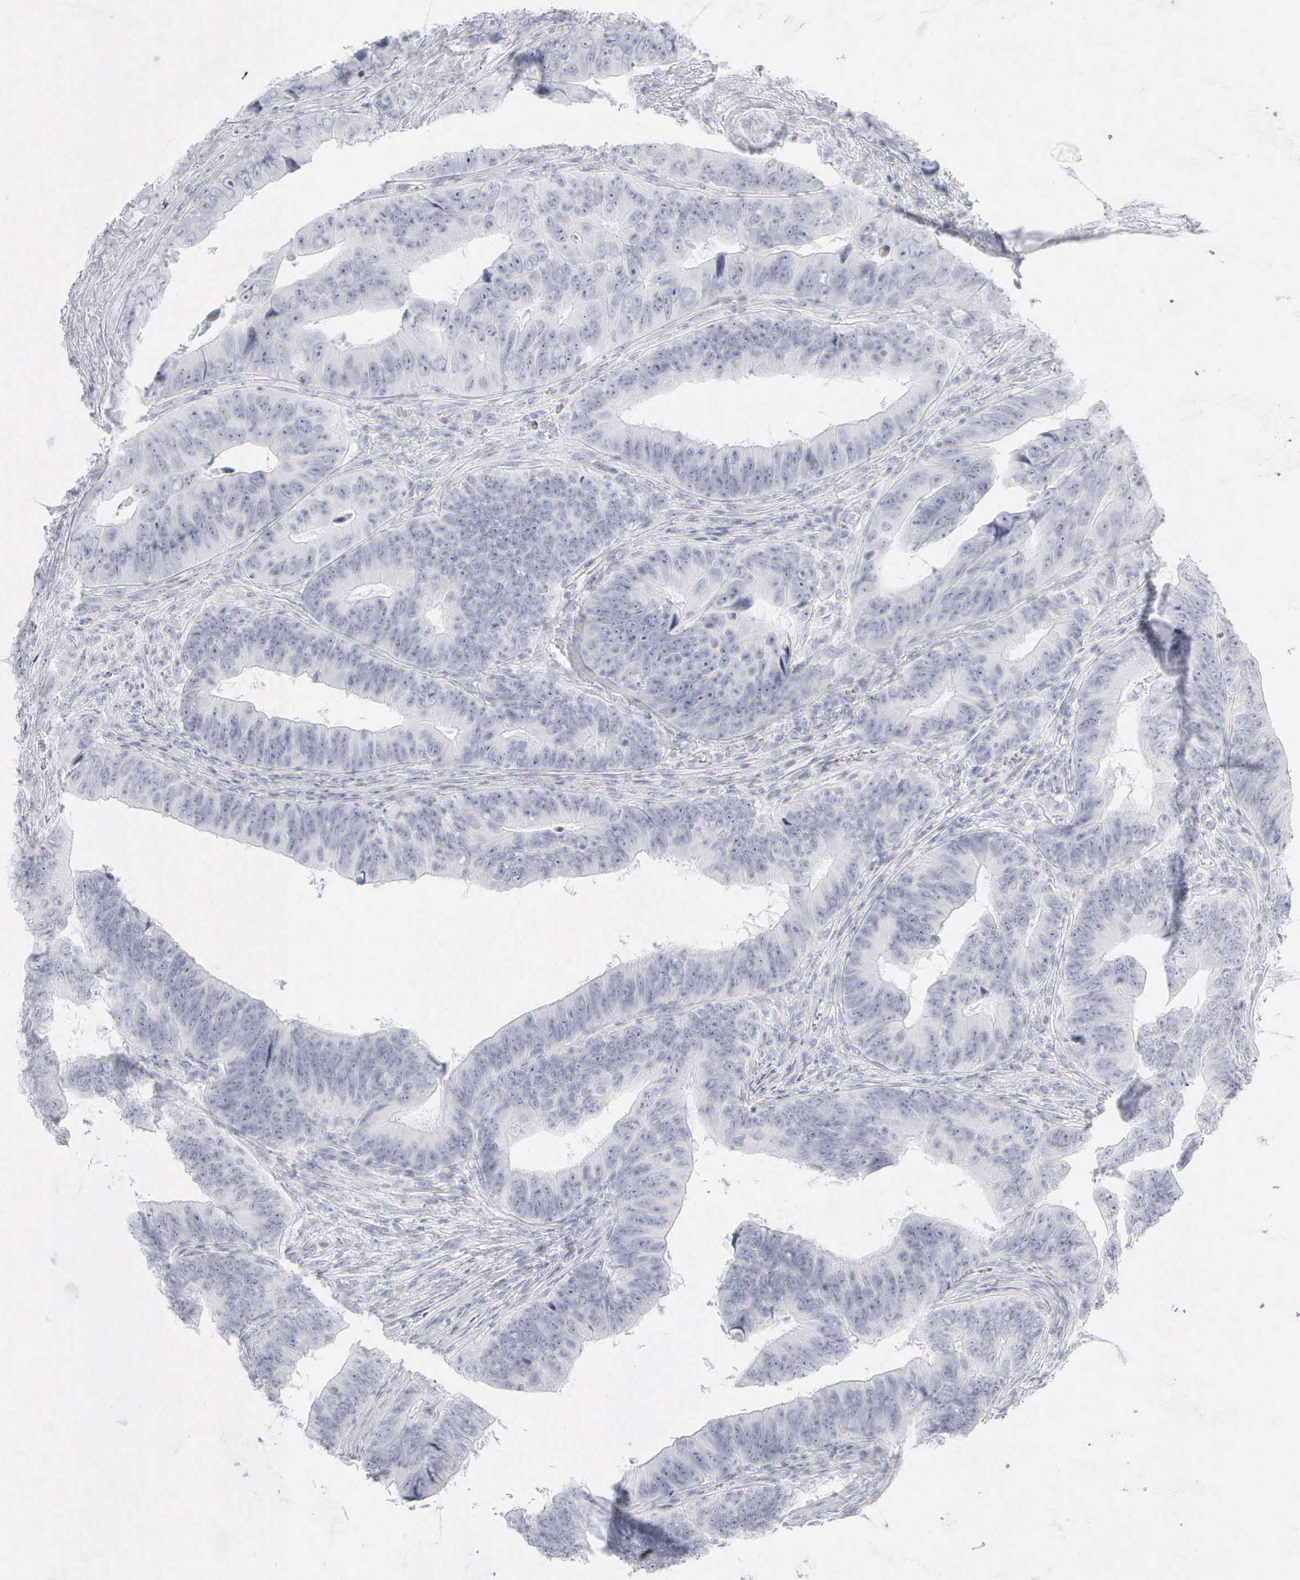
{"staining": {"intensity": "negative", "quantity": "none", "location": "none"}, "tissue": "colorectal cancer", "cell_type": "Tumor cells", "image_type": "cancer", "snomed": [{"axis": "morphology", "description": "Adenocarcinoma, NOS"}, {"axis": "topography", "description": "Colon"}], "caption": "Immunohistochemistry photomicrograph of neoplastic tissue: adenocarcinoma (colorectal) stained with DAB reveals no significant protein expression in tumor cells. (Immunohistochemistry (ihc), brightfield microscopy, high magnification).", "gene": "KRT14", "patient": {"sex": "female", "age": 78}}